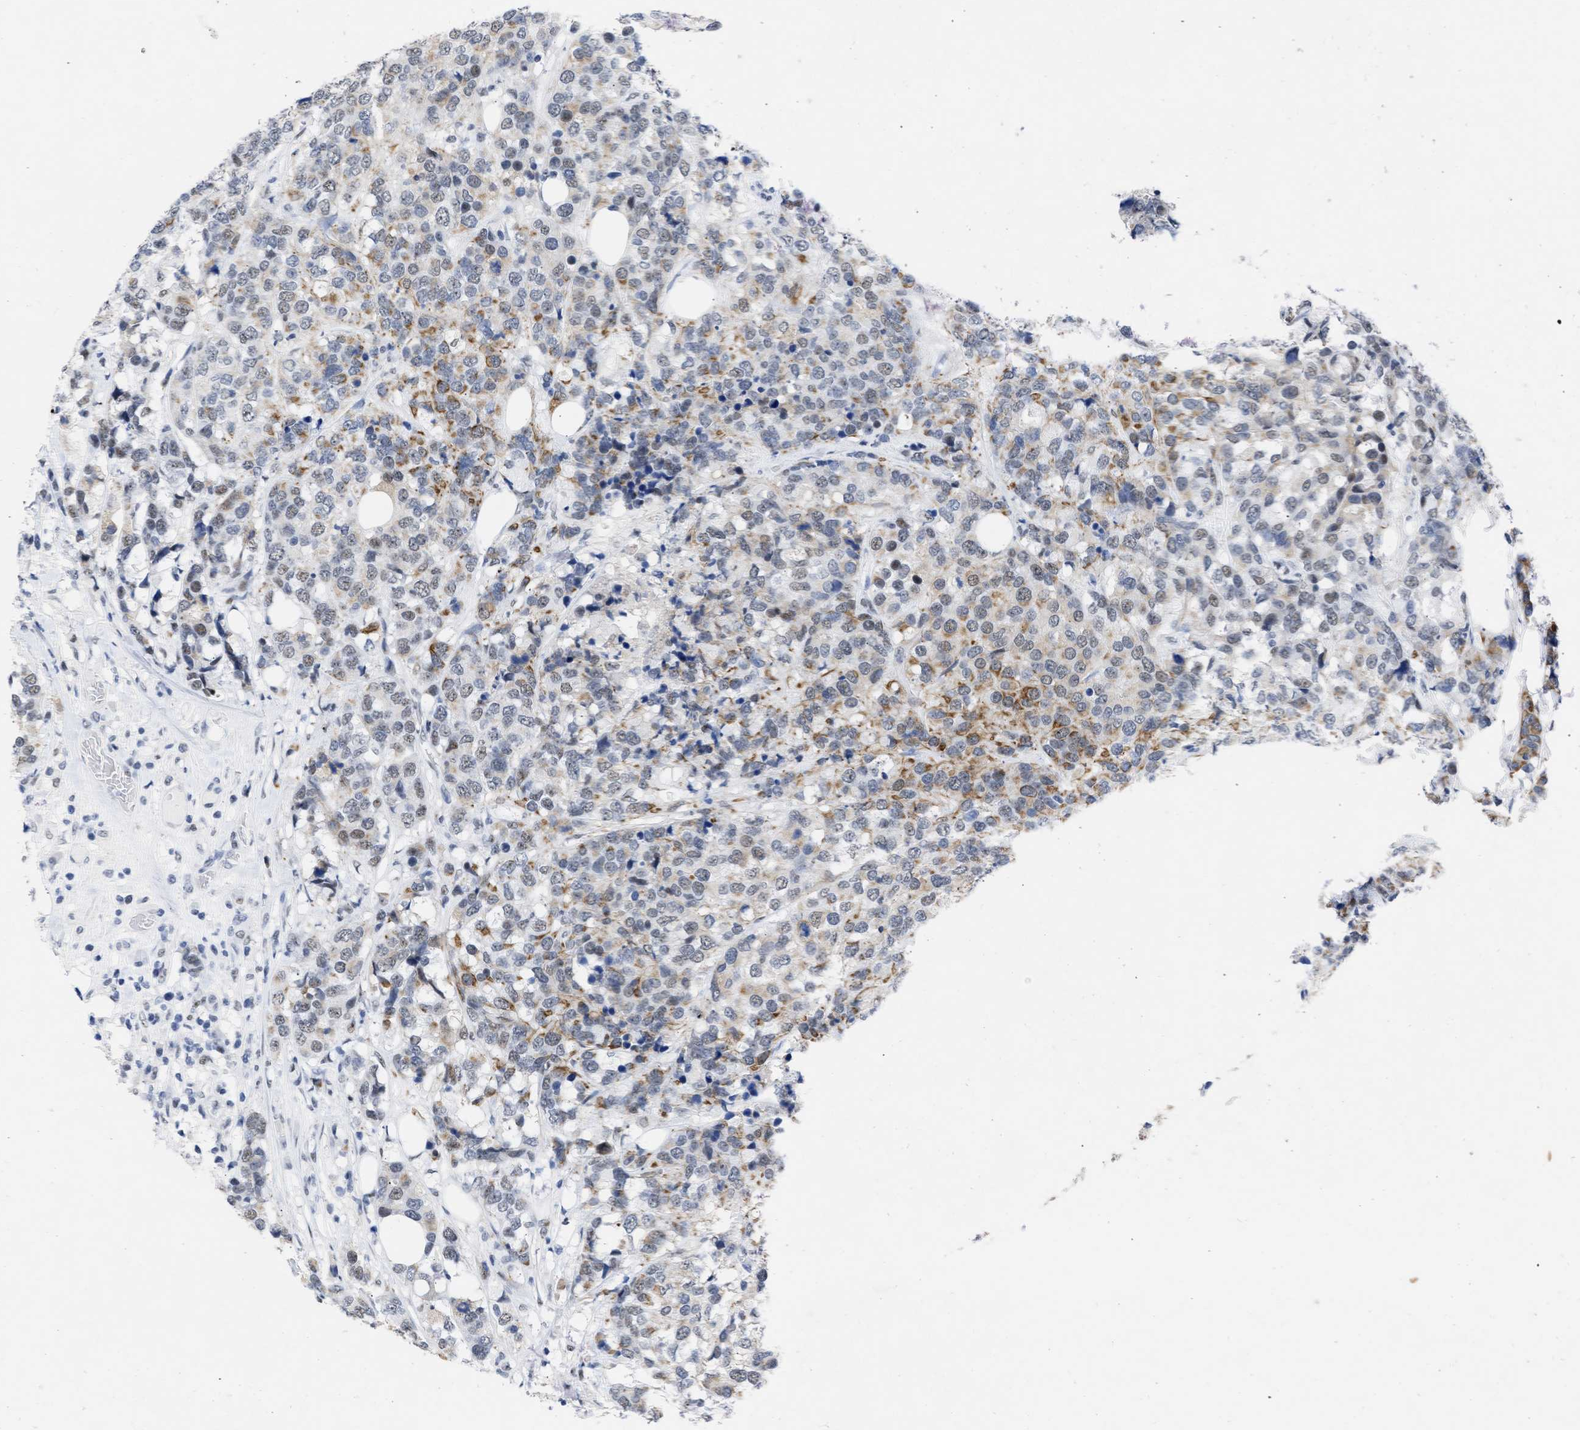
{"staining": {"intensity": "moderate", "quantity": ">75%", "location": "cytoplasmic/membranous,nuclear"}, "tissue": "breast cancer", "cell_type": "Tumor cells", "image_type": "cancer", "snomed": [{"axis": "morphology", "description": "Lobular carcinoma"}, {"axis": "topography", "description": "Breast"}], "caption": "DAB (3,3'-diaminobenzidine) immunohistochemical staining of breast cancer (lobular carcinoma) demonstrates moderate cytoplasmic/membranous and nuclear protein staining in about >75% of tumor cells.", "gene": "DDX41", "patient": {"sex": "female", "age": 59}}